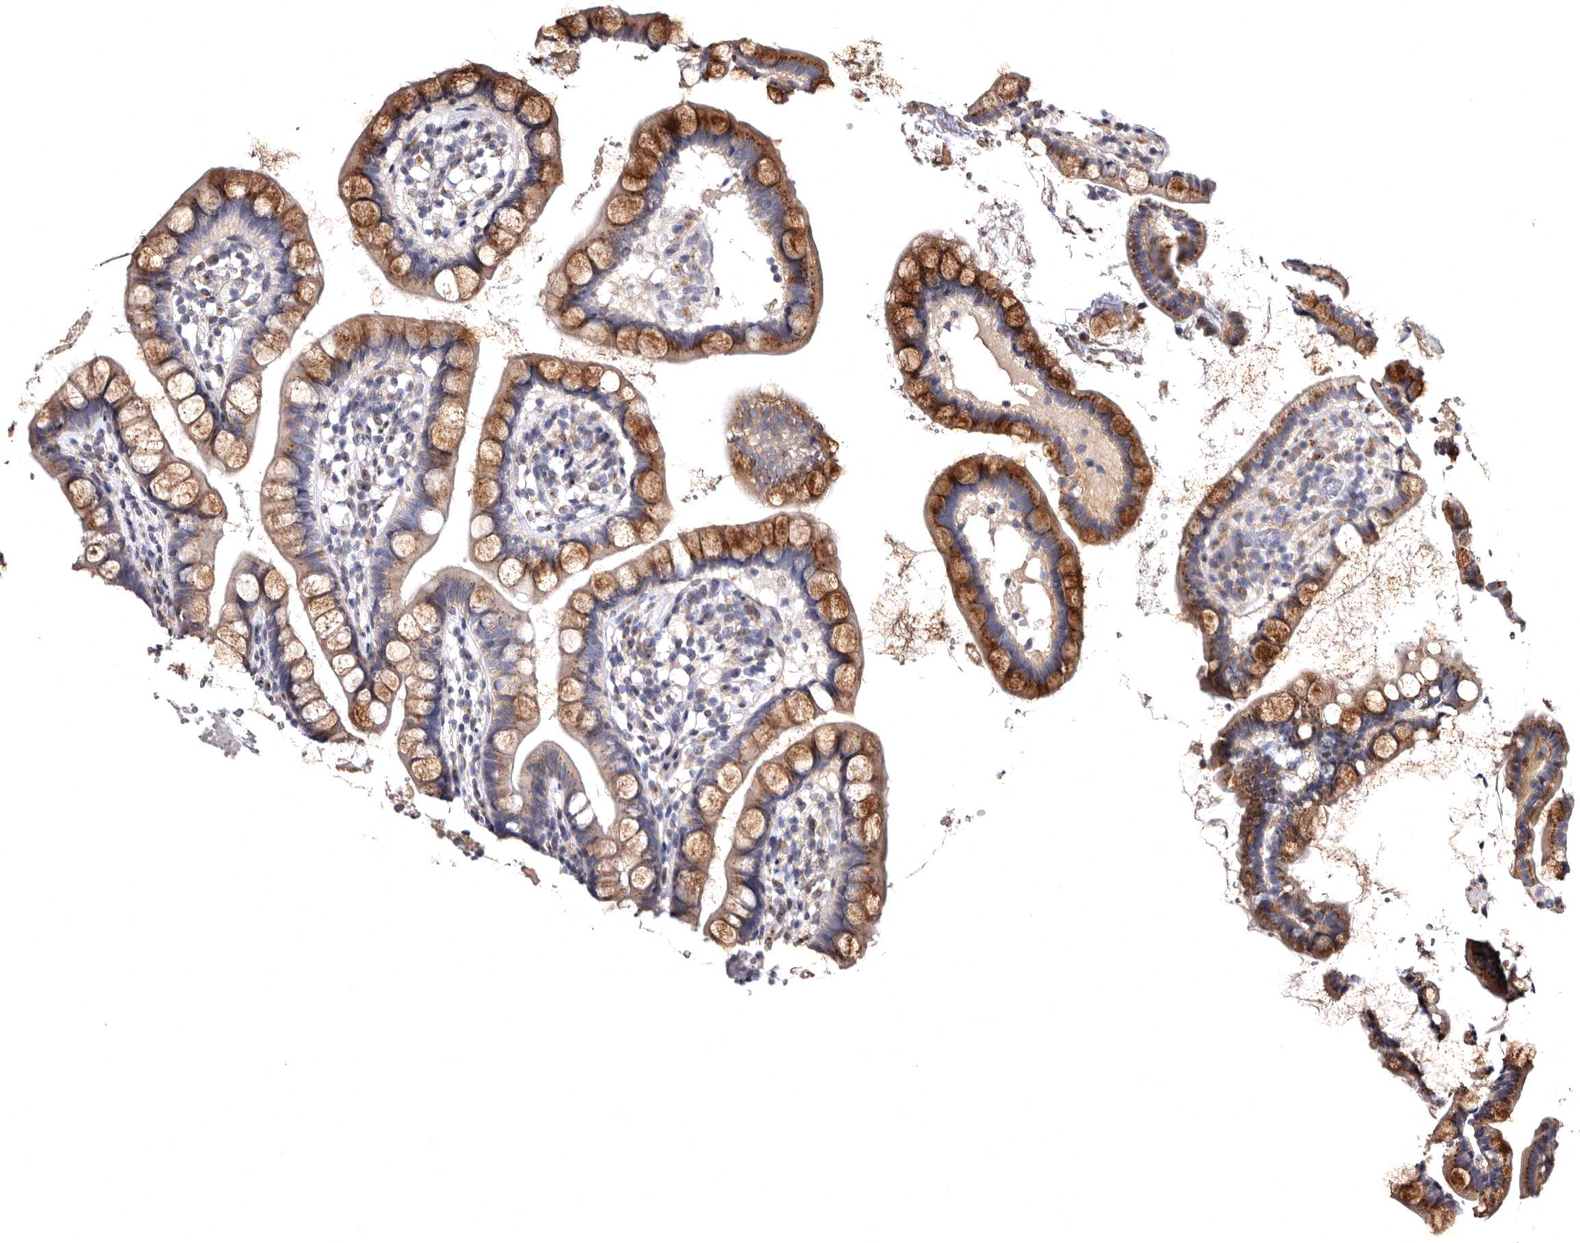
{"staining": {"intensity": "moderate", "quantity": ">75%", "location": "cytoplasmic/membranous"}, "tissue": "small intestine", "cell_type": "Glandular cells", "image_type": "normal", "snomed": [{"axis": "morphology", "description": "Normal tissue, NOS"}, {"axis": "topography", "description": "Small intestine"}], "caption": "This is an image of immunohistochemistry staining of benign small intestine, which shows moderate positivity in the cytoplasmic/membranous of glandular cells.", "gene": "FAM91A1", "patient": {"sex": "female", "age": 84}}